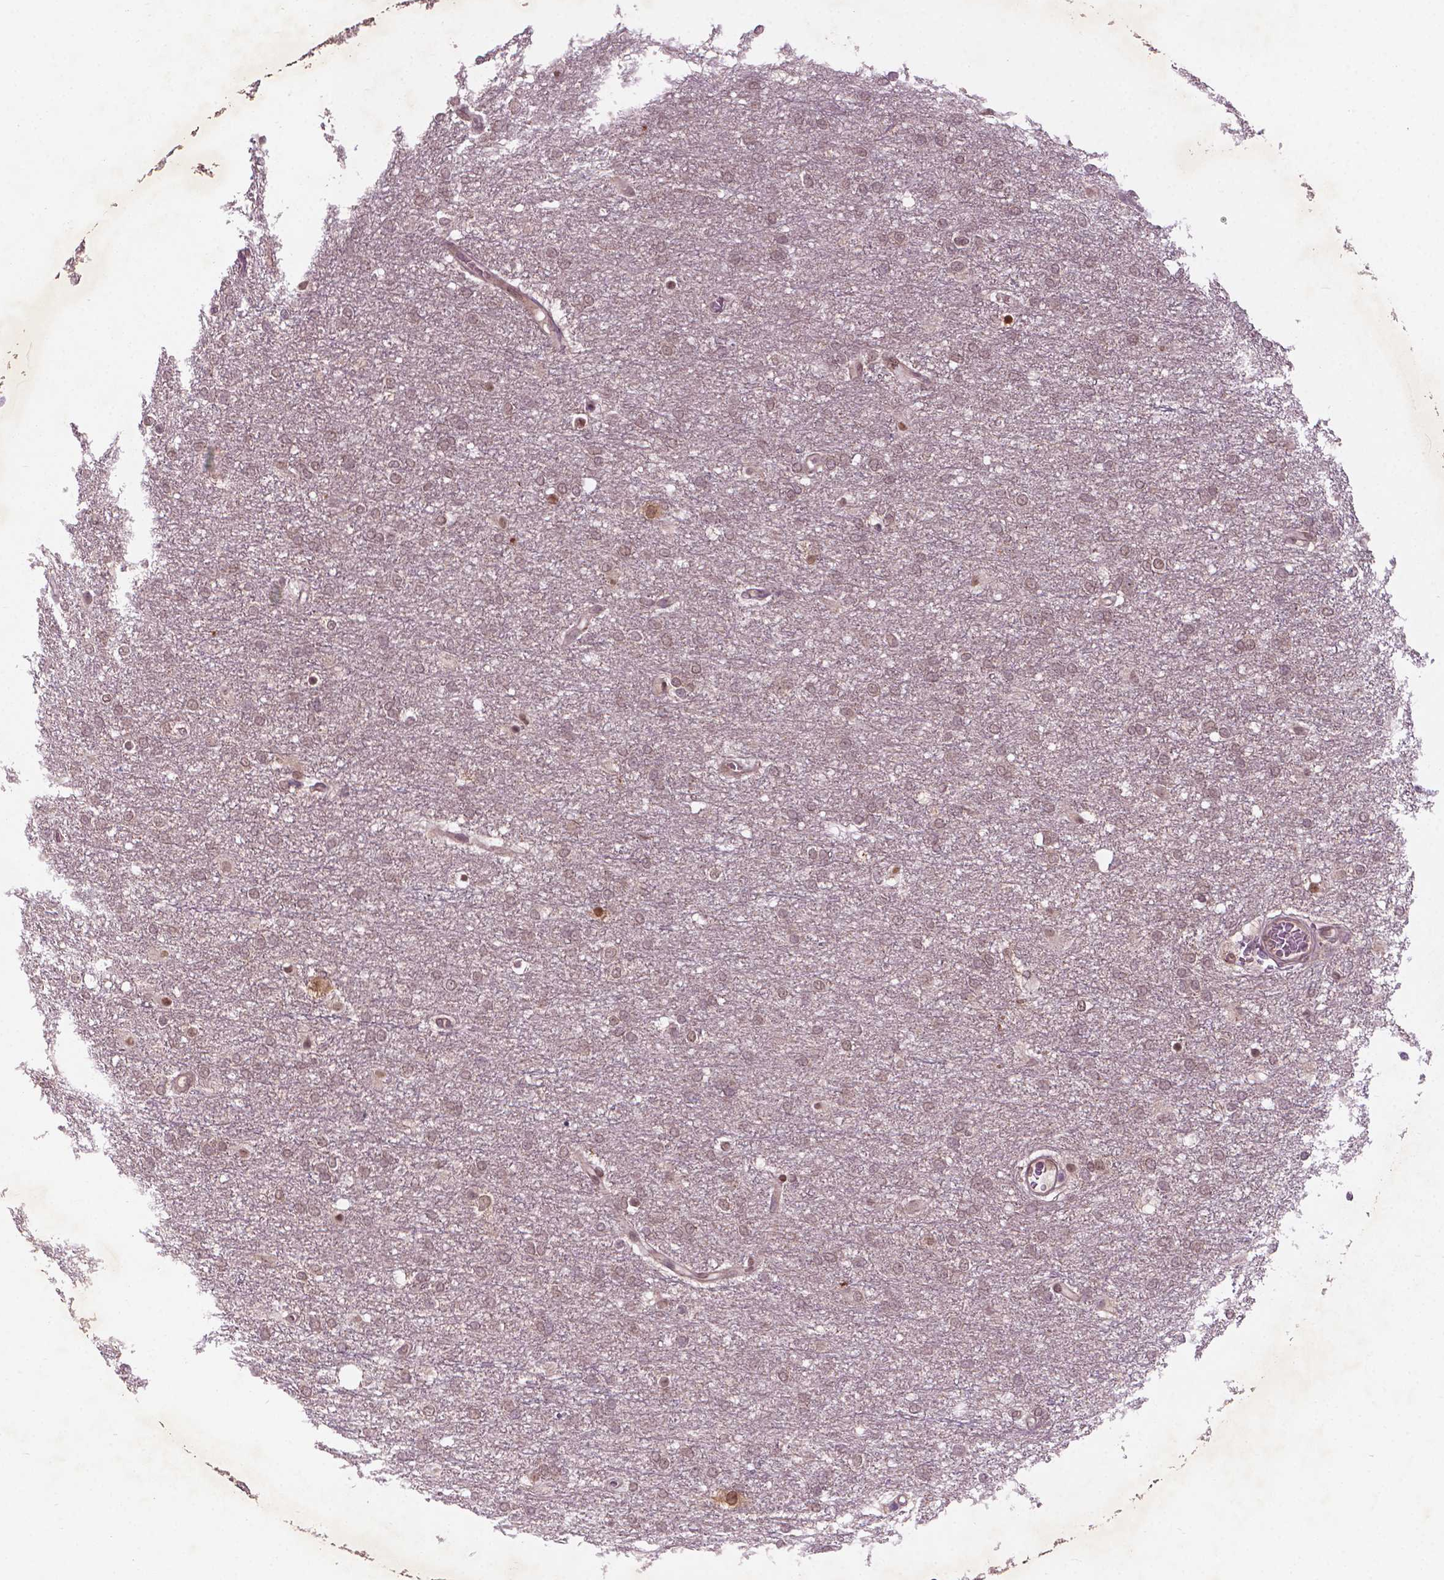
{"staining": {"intensity": "weak", "quantity": ">75%", "location": "nuclear"}, "tissue": "glioma", "cell_type": "Tumor cells", "image_type": "cancer", "snomed": [{"axis": "morphology", "description": "Glioma, malignant, High grade"}, {"axis": "topography", "description": "Brain"}], "caption": "Glioma stained with a protein marker demonstrates weak staining in tumor cells.", "gene": "NFAT5", "patient": {"sex": "female", "age": 61}}